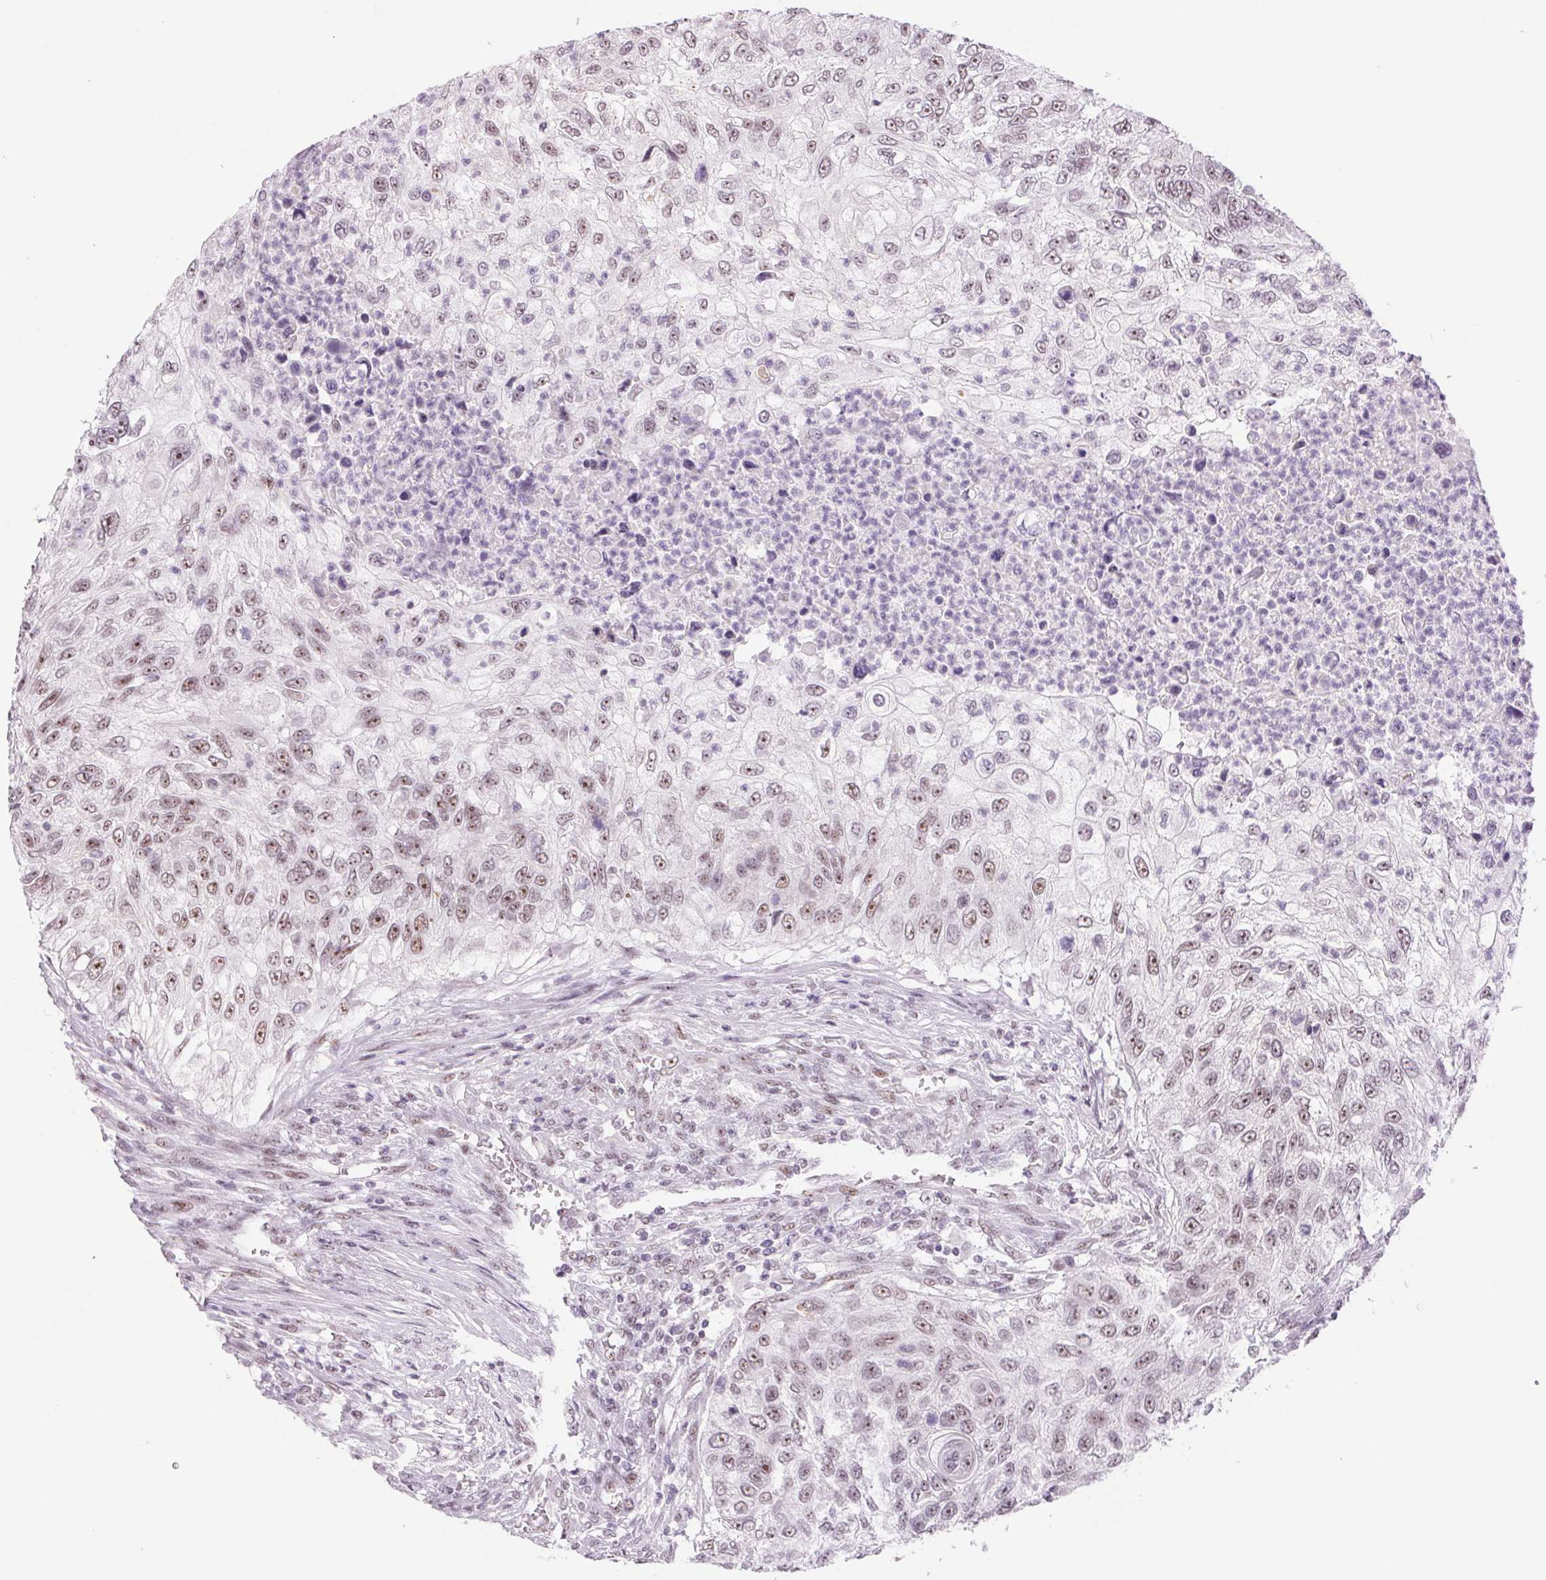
{"staining": {"intensity": "moderate", "quantity": "25%-75%", "location": "nuclear"}, "tissue": "urothelial cancer", "cell_type": "Tumor cells", "image_type": "cancer", "snomed": [{"axis": "morphology", "description": "Urothelial carcinoma, High grade"}, {"axis": "topography", "description": "Urinary bladder"}], "caption": "Moderate nuclear protein positivity is seen in about 25%-75% of tumor cells in urothelial carcinoma (high-grade).", "gene": "ZC3H14", "patient": {"sex": "female", "age": 60}}